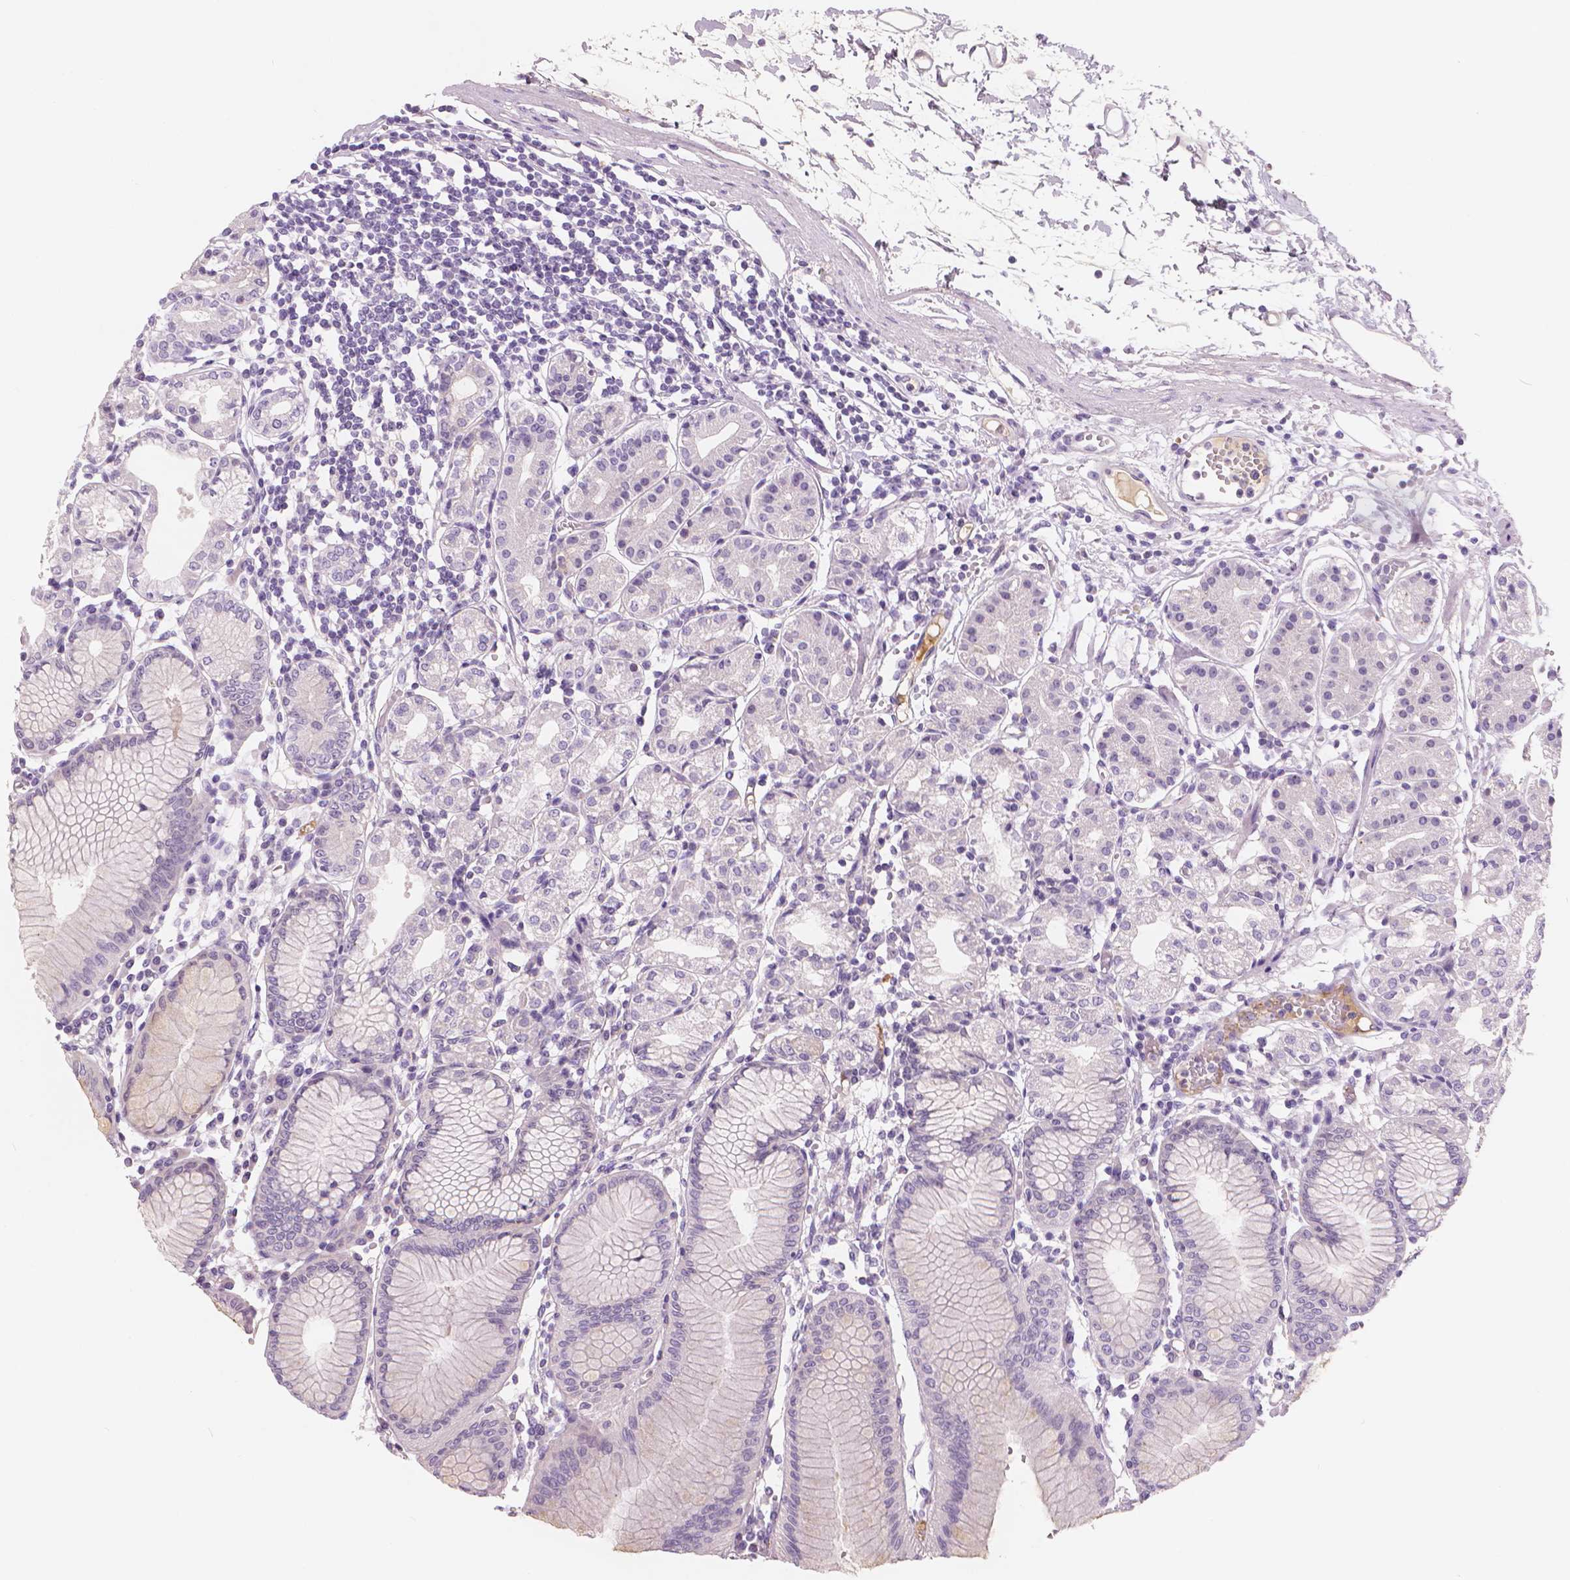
{"staining": {"intensity": "negative", "quantity": "none", "location": "none"}, "tissue": "stomach", "cell_type": "Glandular cells", "image_type": "normal", "snomed": [{"axis": "morphology", "description": "Normal tissue, NOS"}, {"axis": "topography", "description": "Skeletal muscle"}, {"axis": "topography", "description": "Stomach"}], "caption": "Immunohistochemistry (IHC) of unremarkable human stomach reveals no positivity in glandular cells.", "gene": "APOA4", "patient": {"sex": "female", "age": 57}}